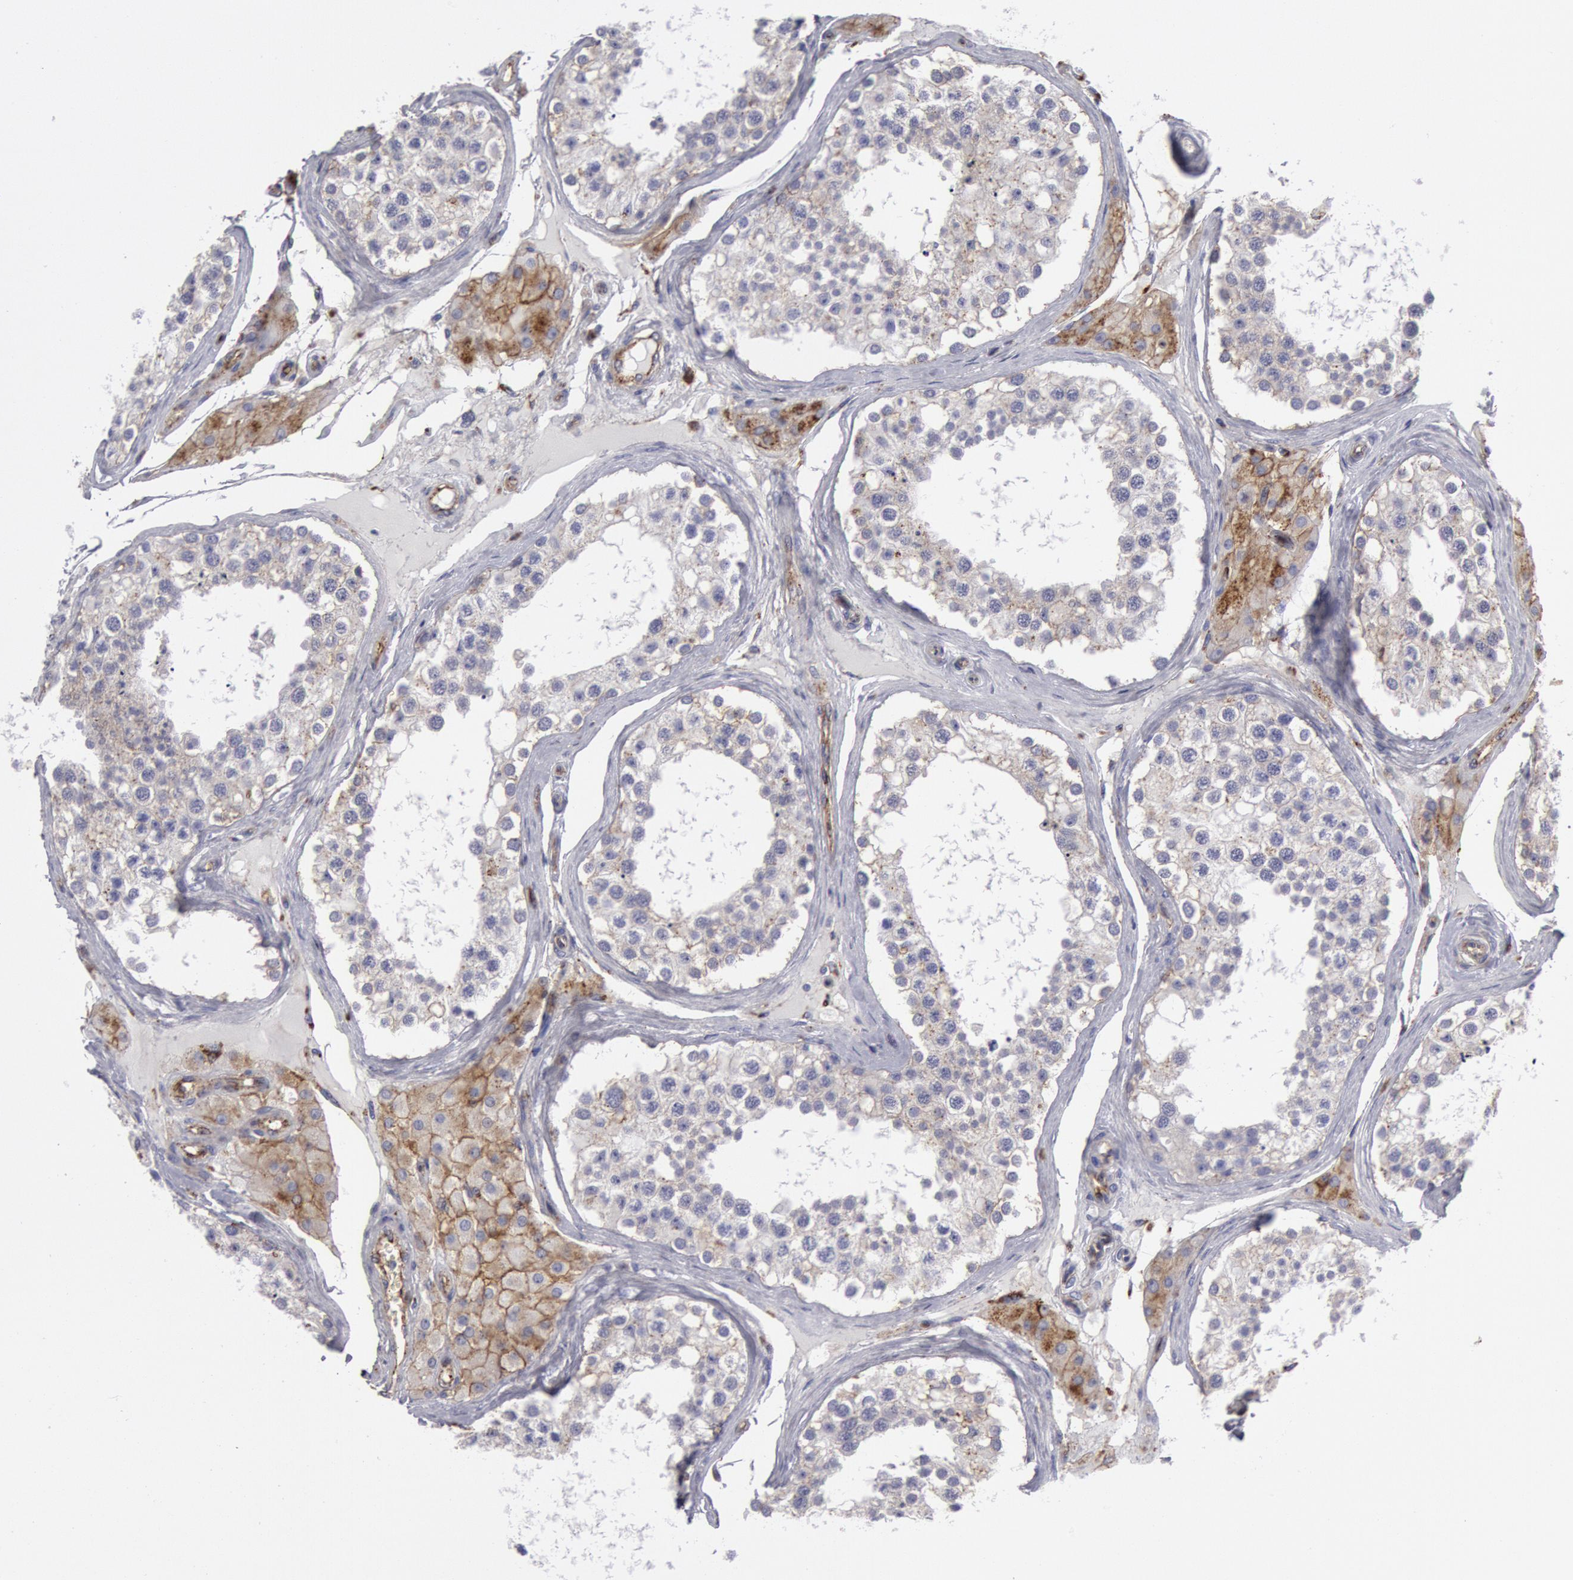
{"staining": {"intensity": "negative", "quantity": "none", "location": "none"}, "tissue": "testis", "cell_type": "Cells in seminiferous ducts", "image_type": "normal", "snomed": [{"axis": "morphology", "description": "Normal tissue, NOS"}, {"axis": "topography", "description": "Testis"}], "caption": "This is a histopathology image of IHC staining of unremarkable testis, which shows no staining in cells in seminiferous ducts. The staining was performed using DAB to visualize the protein expression in brown, while the nuclei were stained in blue with hematoxylin (Magnification: 20x).", "gene": "FLOT1", "patient": {"sex": "male", "age": 68}}